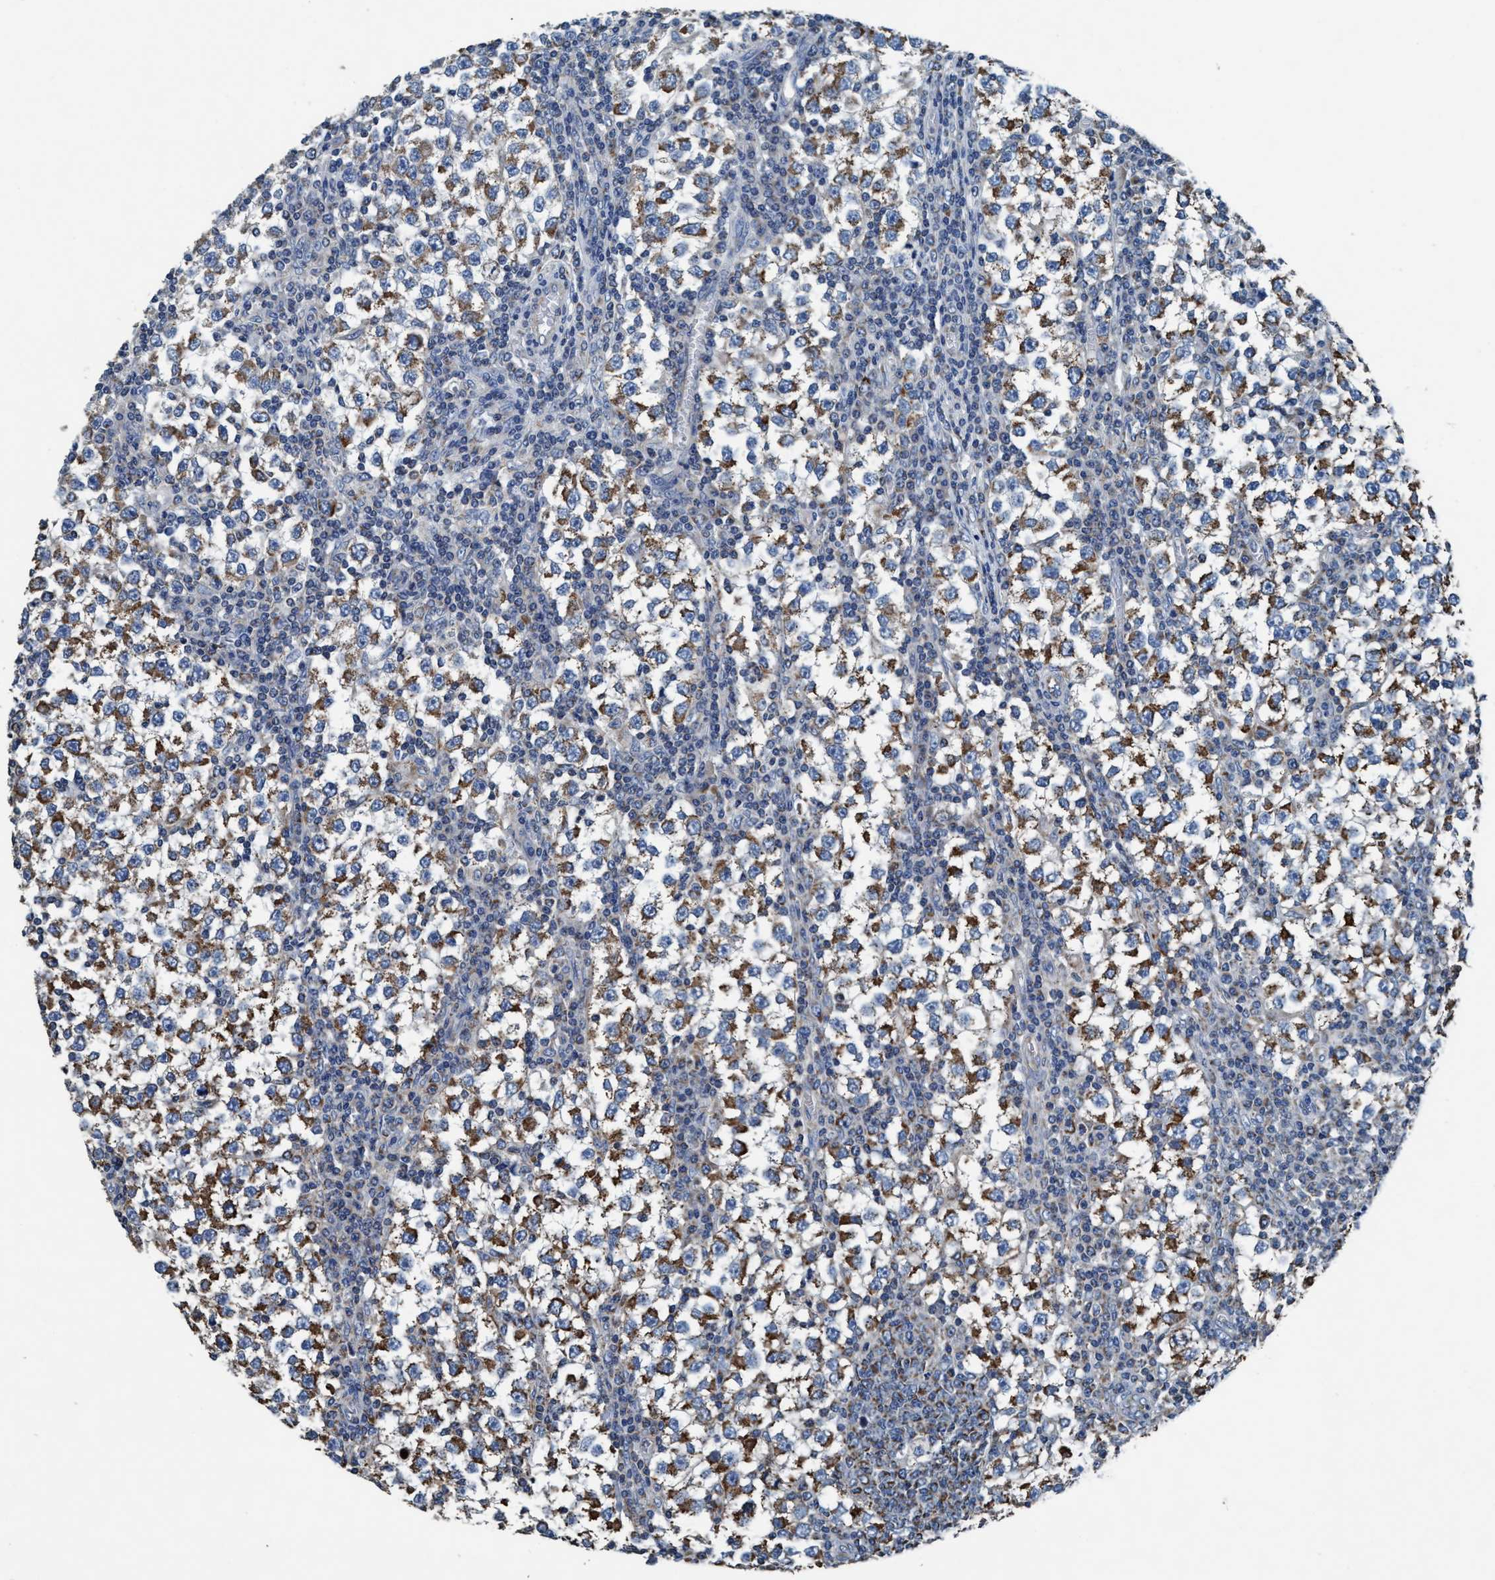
{"staining": {"intensity": "moderate", "quantity": ">75%", "location": "cytoplasmic/membranous"}, "tissue": "testis cancer", "cell_type": "Tumor cells", "image_type": "cancer", "snomed": [{"axis": "morphology", "description": "Seminoma, NOS"}, {"axis": "topography", "description": "Testis"}], "caption": "Protein analysis of testis seminoma tissue exhibits moderate cytoplasmic/membranous expression in approximately >75% of tumor cells.", "gene": "ANKFN1", "patient": {"sex": "male", "age": 65}}